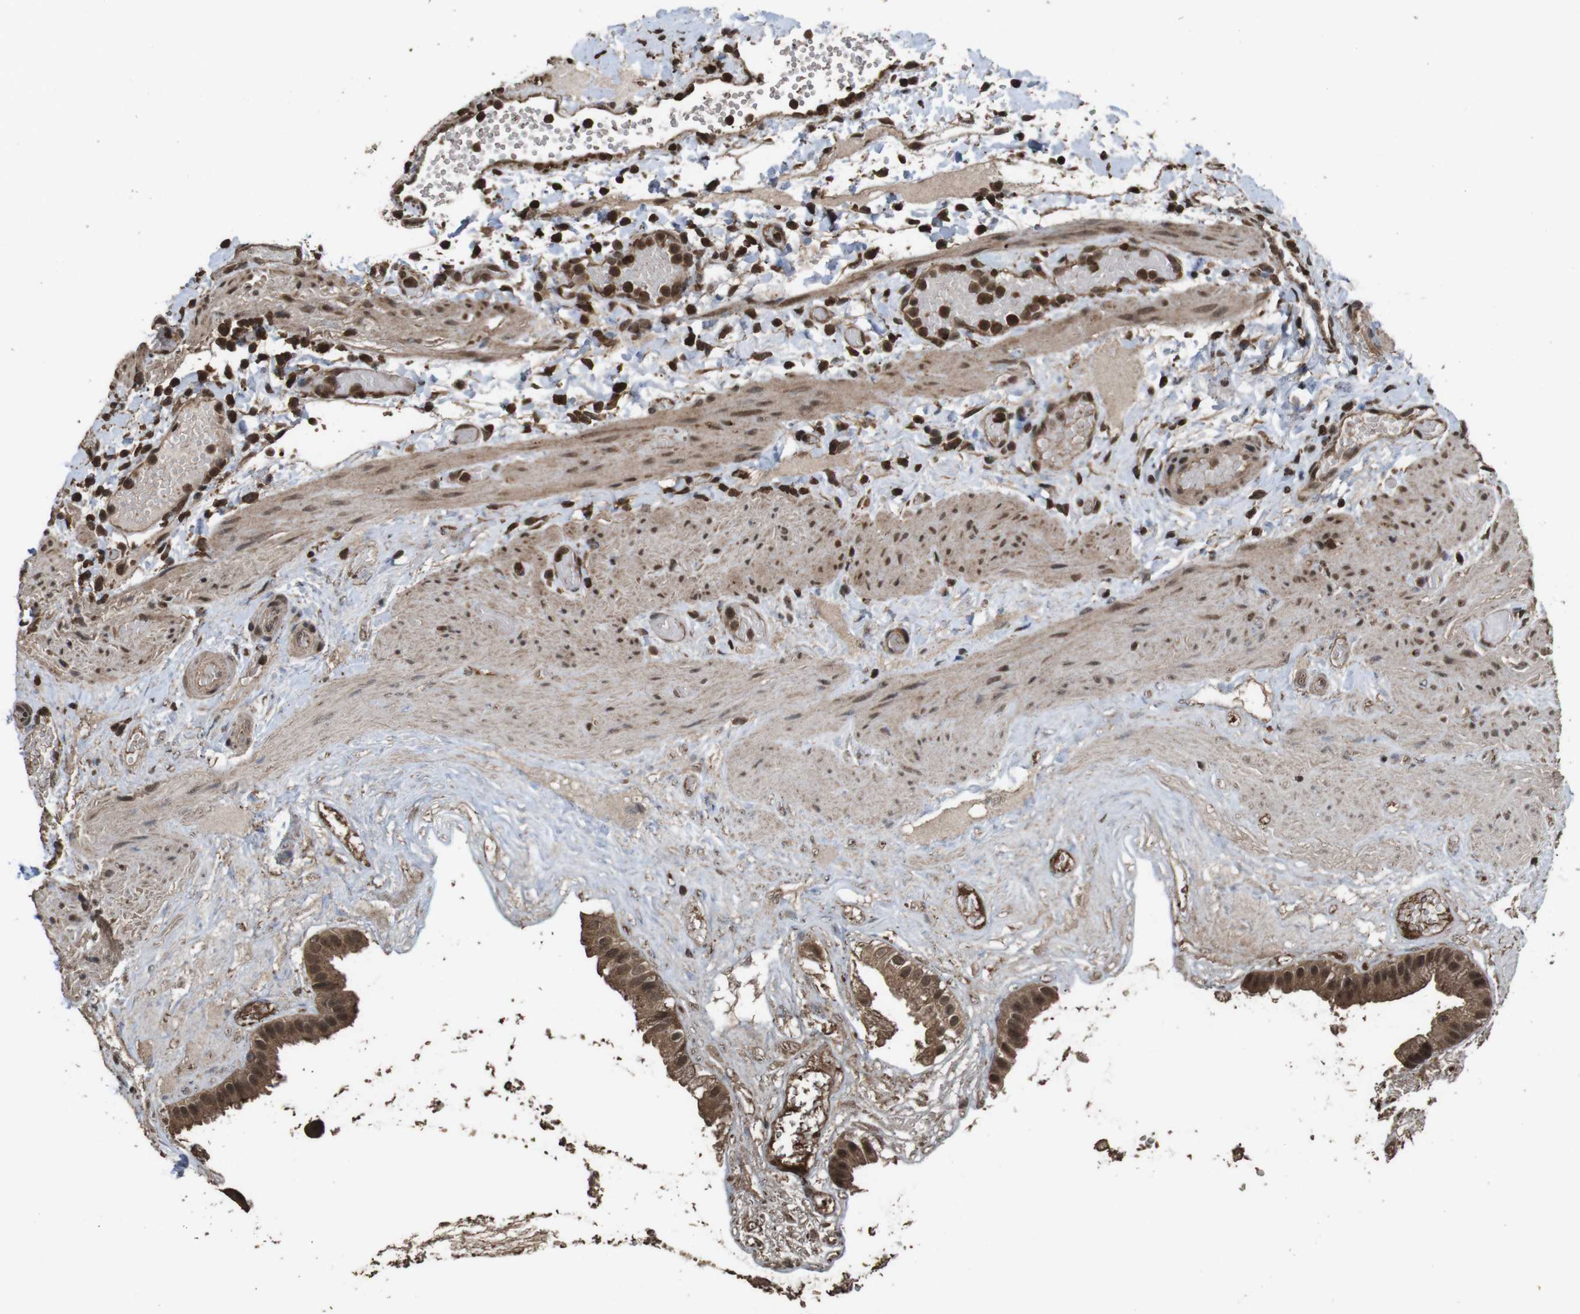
{"staining": {"intensity": "moderate", "quantity": ">75%", "location": "cytoplasmic/membranous,nuclear"}, "tissue": "gallbladder", "cell_type": "Glandular cells", "image_type": "normal", "snomed": [{"axis": "morphology", "description": "Normal tissue, NOS"}, {"axis": "topography", "description": "Gallbladder"}], "caption": "Moderate cytoplasmic/membranous,nuclear expression for a protein is appreciated in approximately >75% of glandular cells of benign gallbladder using immunohistochemistry.", "gene": "RRAS2", "patient": {"sex": "female", "age": 26}}